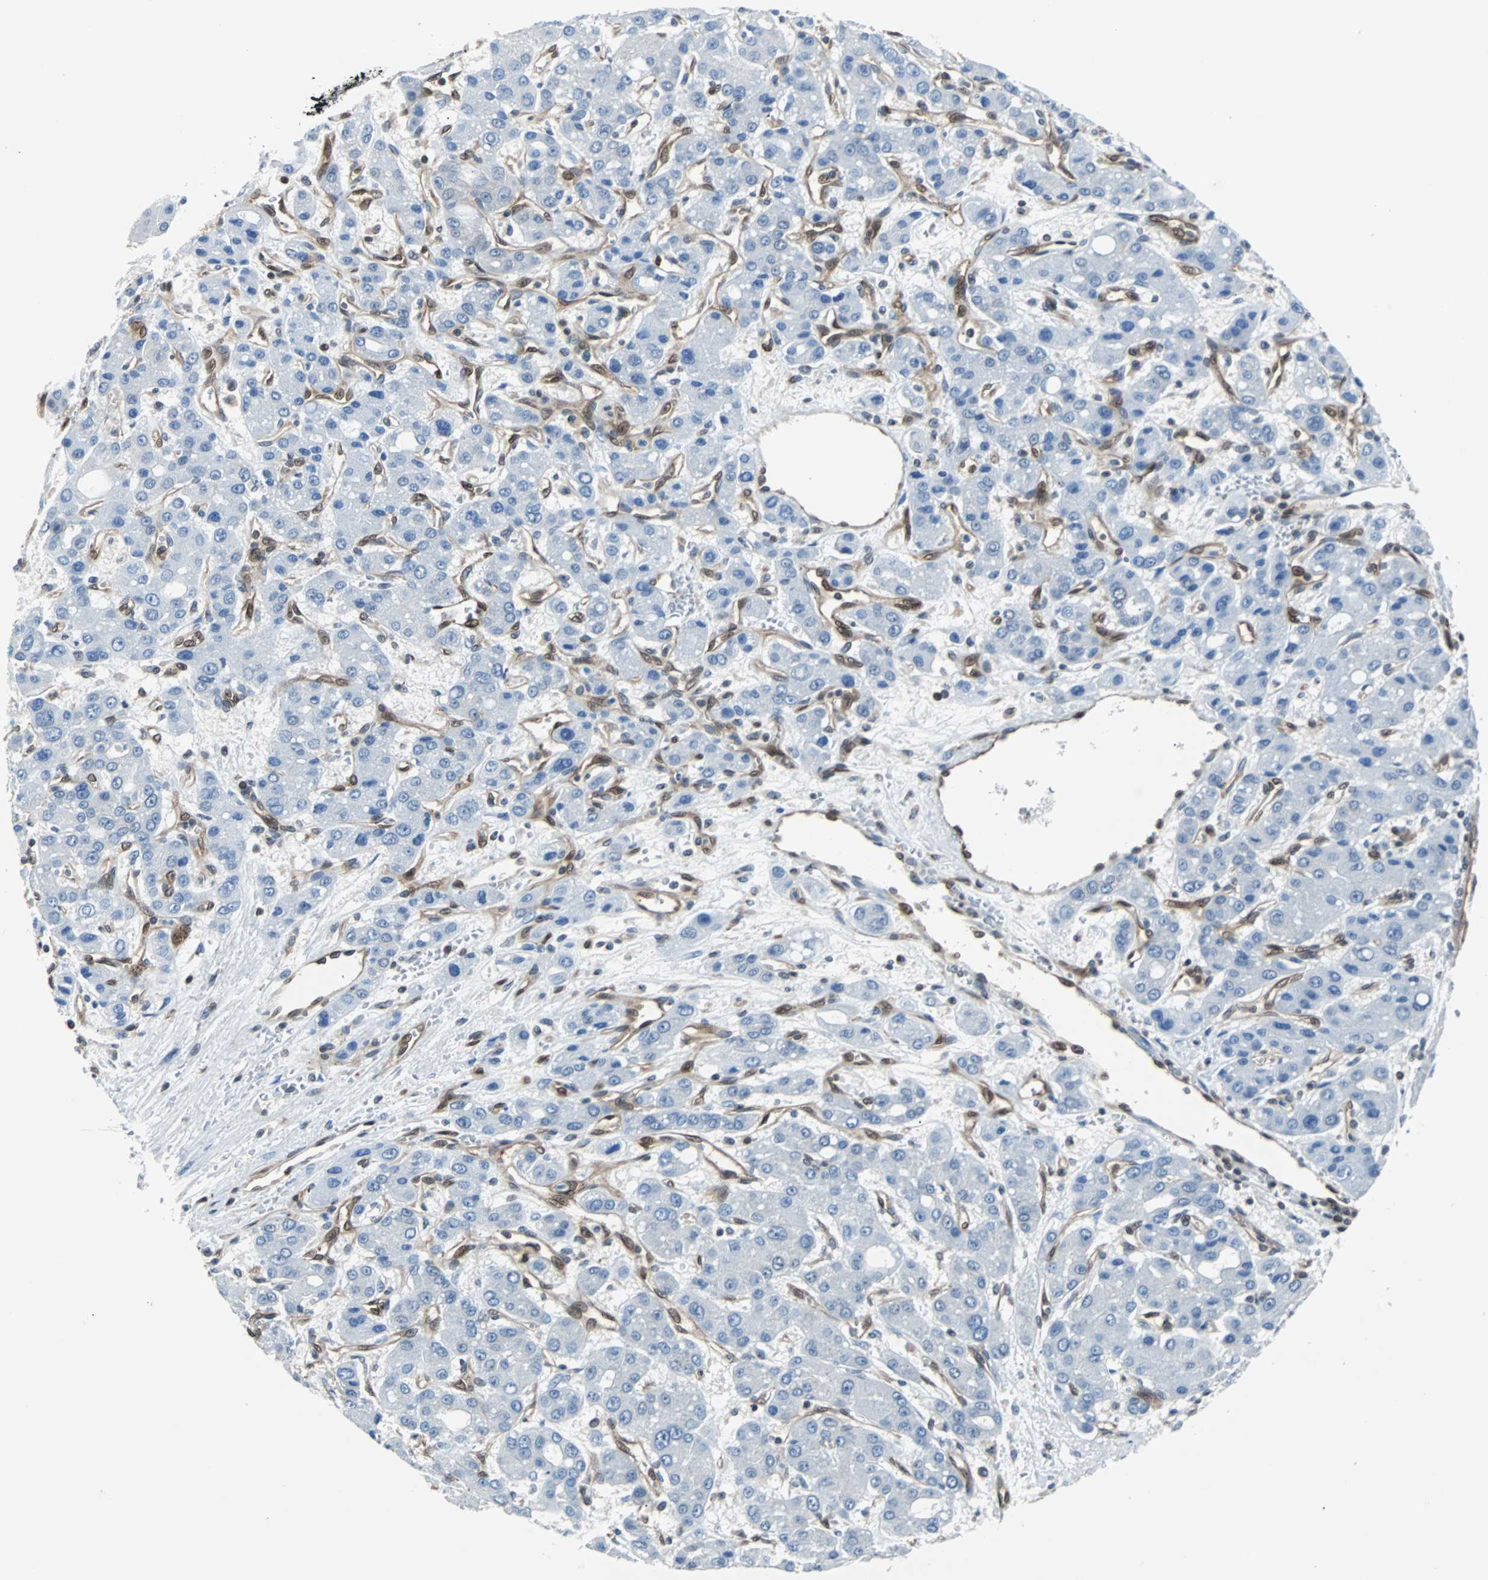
{"staining": {"intensity": "negative", "quantity": "none", "location": "none"}, "tissue": "liver cancer", "cell_type": "Tumor cells", "image_type": "cancer", "snomed": [{"axis": "morphology", "description": "Carcinoma, Hepatocellular, NOS"}, {"axis": "topography", "description": "Liver"}], "caption": "Immunohistochemical staining of liver cancer displays no significant positivity in tumor cells.", "gene": "MAP2K6", "patient": {"sex": "male", "age": 55}}